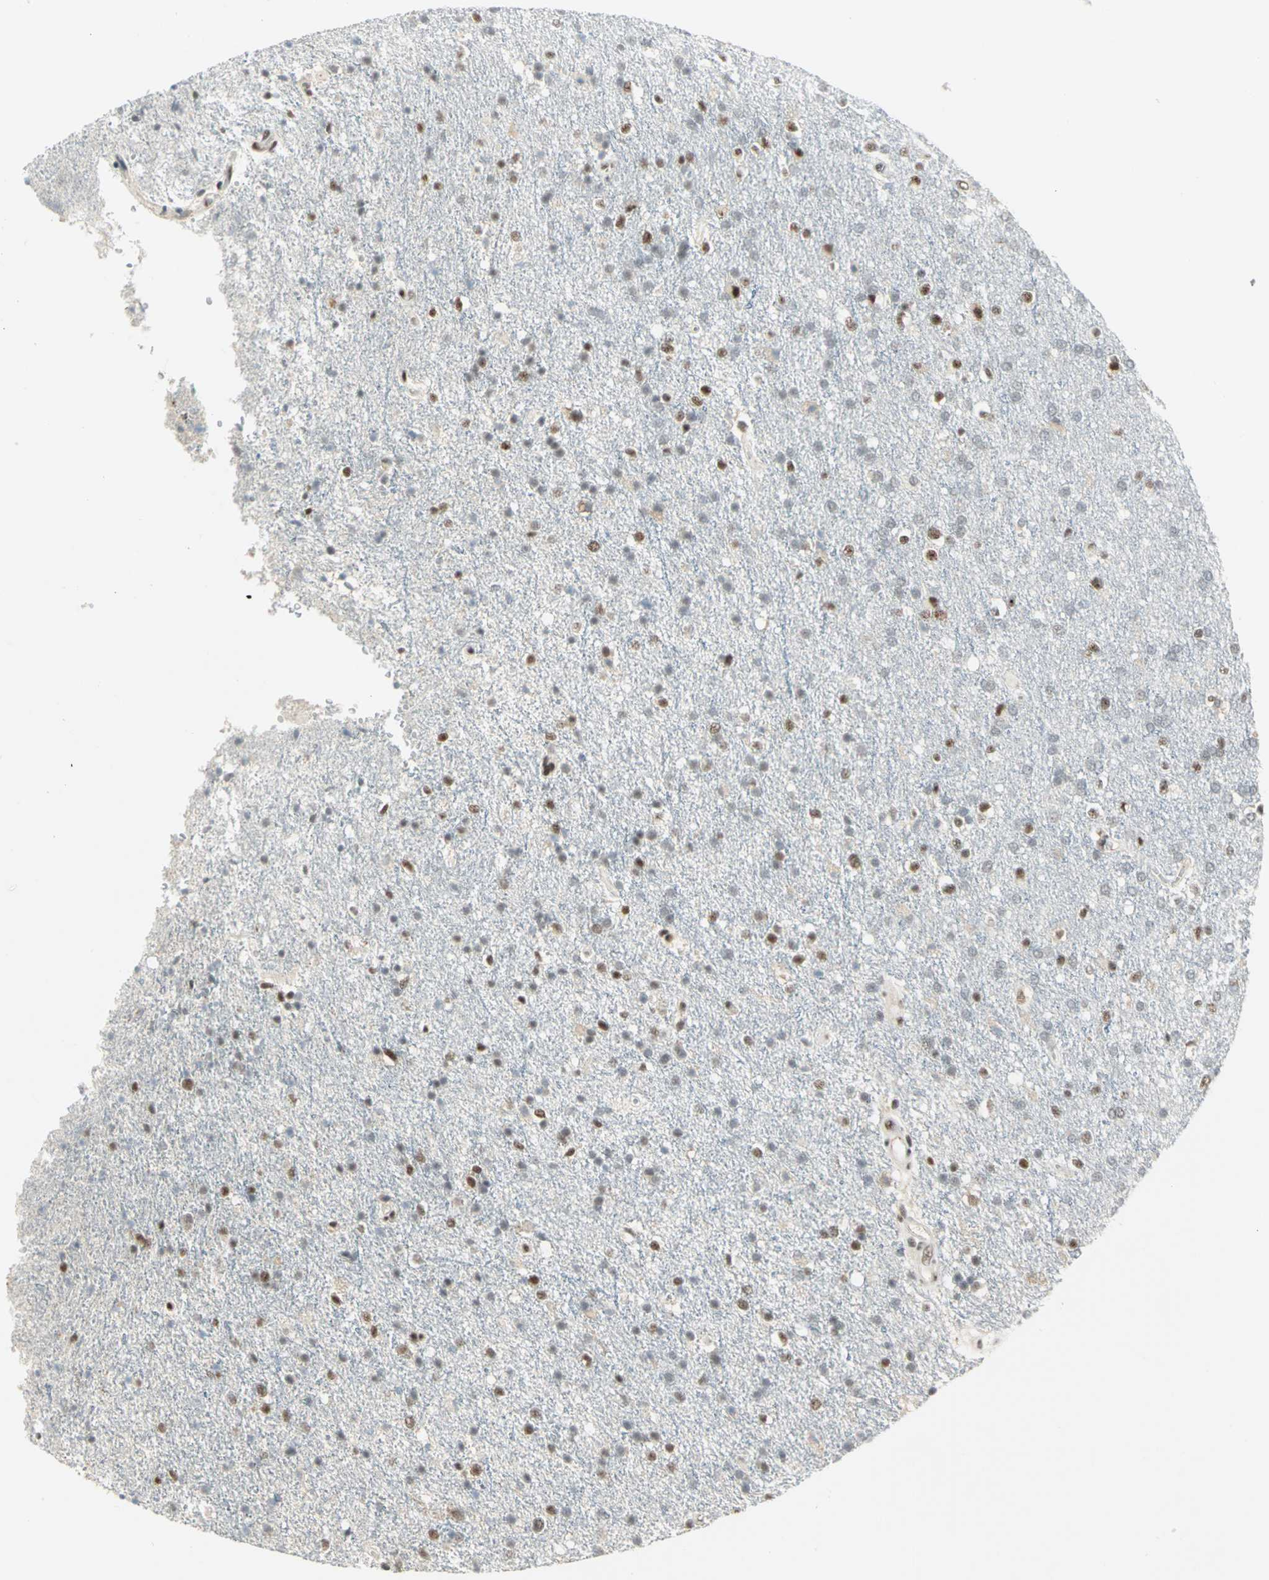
{"staining": {"intensity": "moderate", "quantity": "25%-75%", "location": "nuclear"}, "tissue": "glioma", "cell_type": "Tumor cells", "image_type": "cancer", "snomed": [{"axis": "morphology", "description": "Glioma, malignant, High grade"}, {"axis": "topography", "description": "Brain"}], "caption": "High-power microscopy captured an IHC histopathology image of malignant glioma (high-grade), revealing moderate nuclear positivity in approximately 25%-75% of tumor cells.", "gene": "CCNT1", "patient": {"sex": "male", "age": 33}}